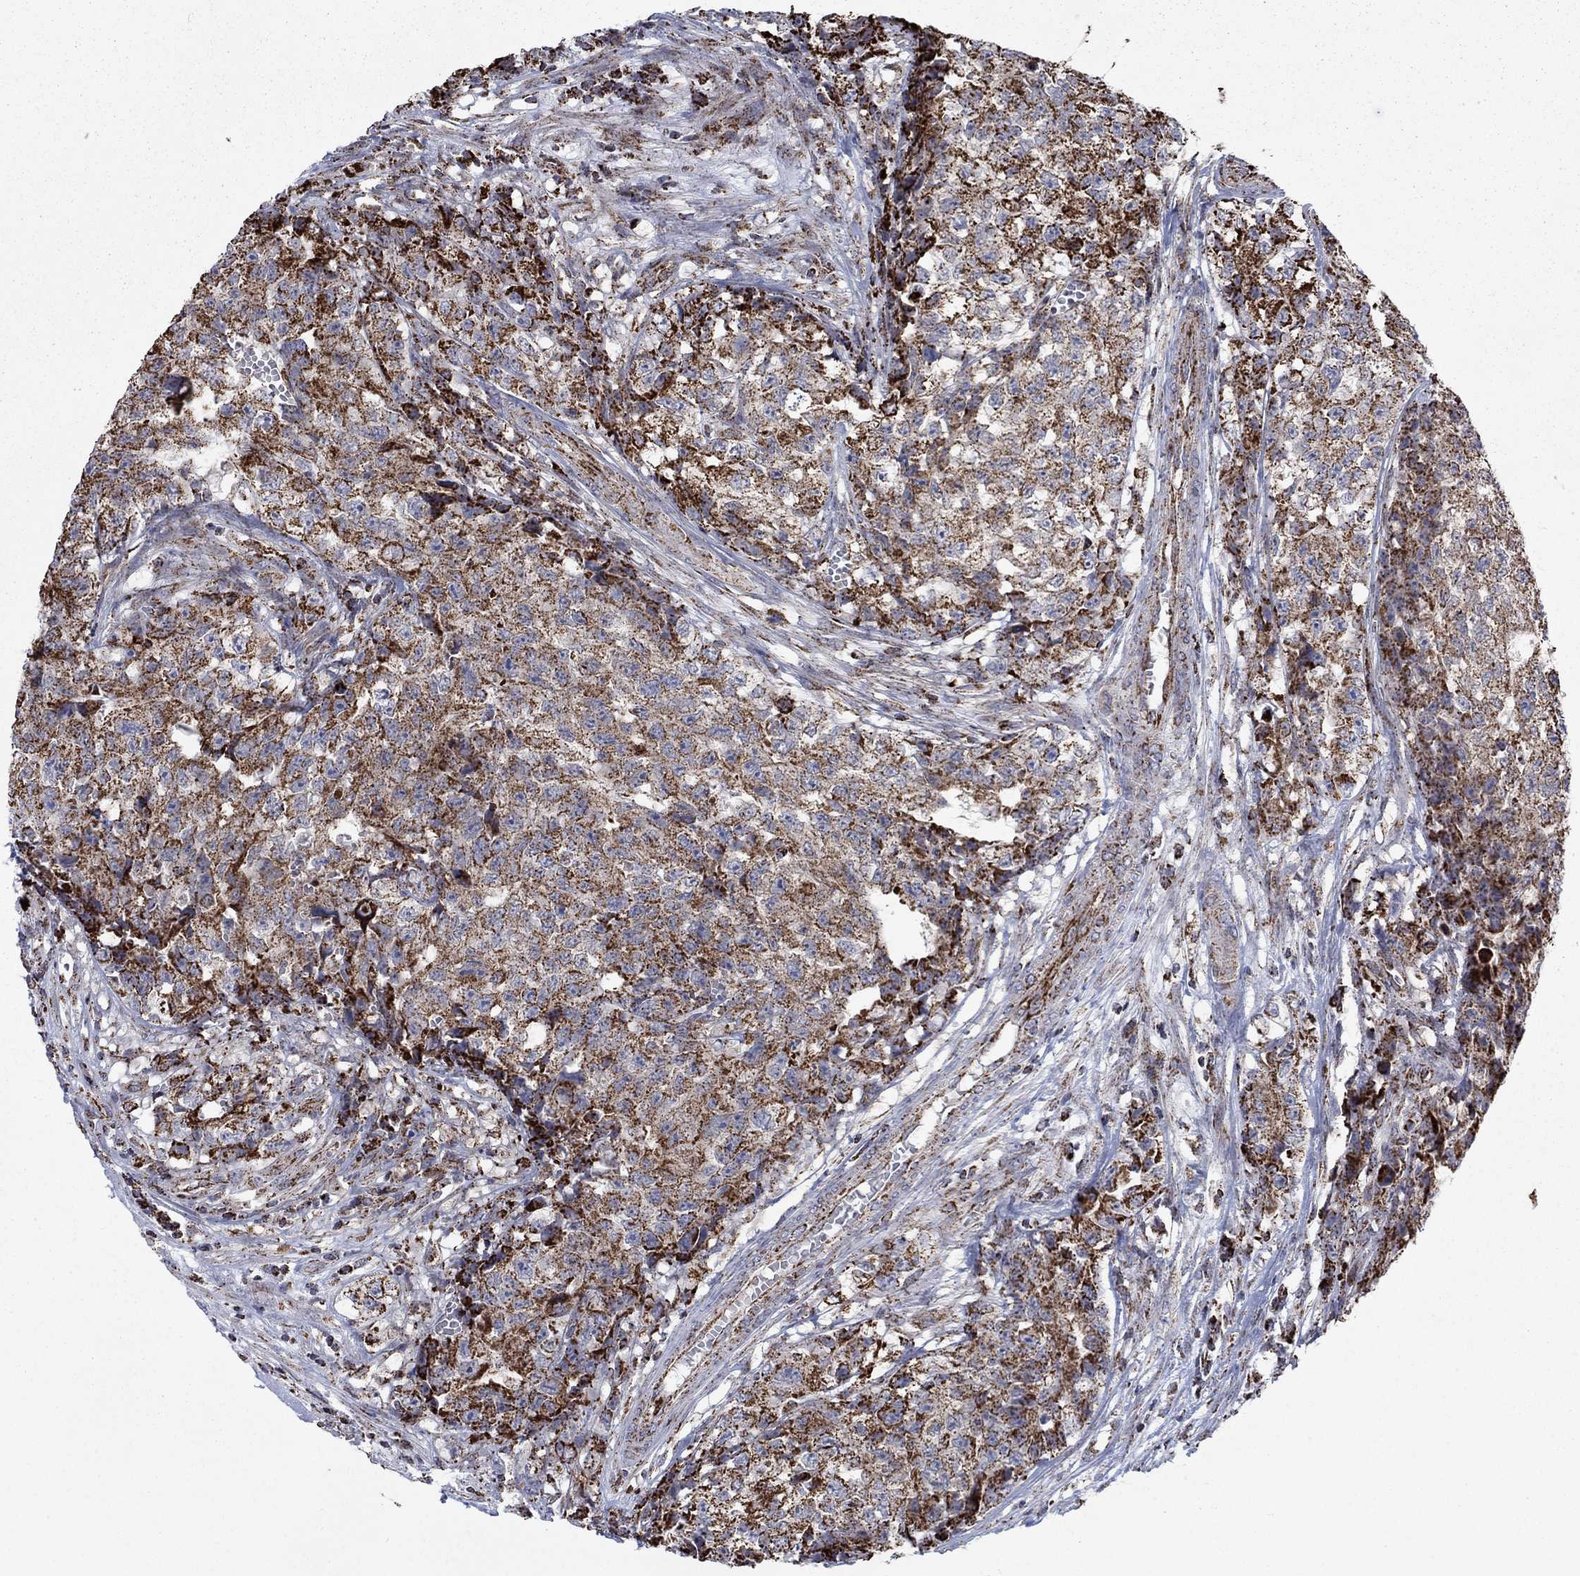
{"staining": {"intensity": "strong", "quantity": ">75%", "location": "cytoplasmic/membranous"}, "tissue": "testis cancer", "cell_type": "Tumor cells", "image_type": "cancer", "snomed": [{"axis": "morphology", "description": "Seminoma, NOS"}, {"axis": "morphology", "description": "Carcinoma, Embryonal, NOS"}, {"axis": "topography", "description": "Testis"}], "caption": "Testis cancer (seminoma) stained for a protein (brown) demonstrates strong cytoplasmic/membranous positive expression in about >75% of tumor cells.", "gene": "MOAP1", "patient": {"sex": "male", "age": 22}}